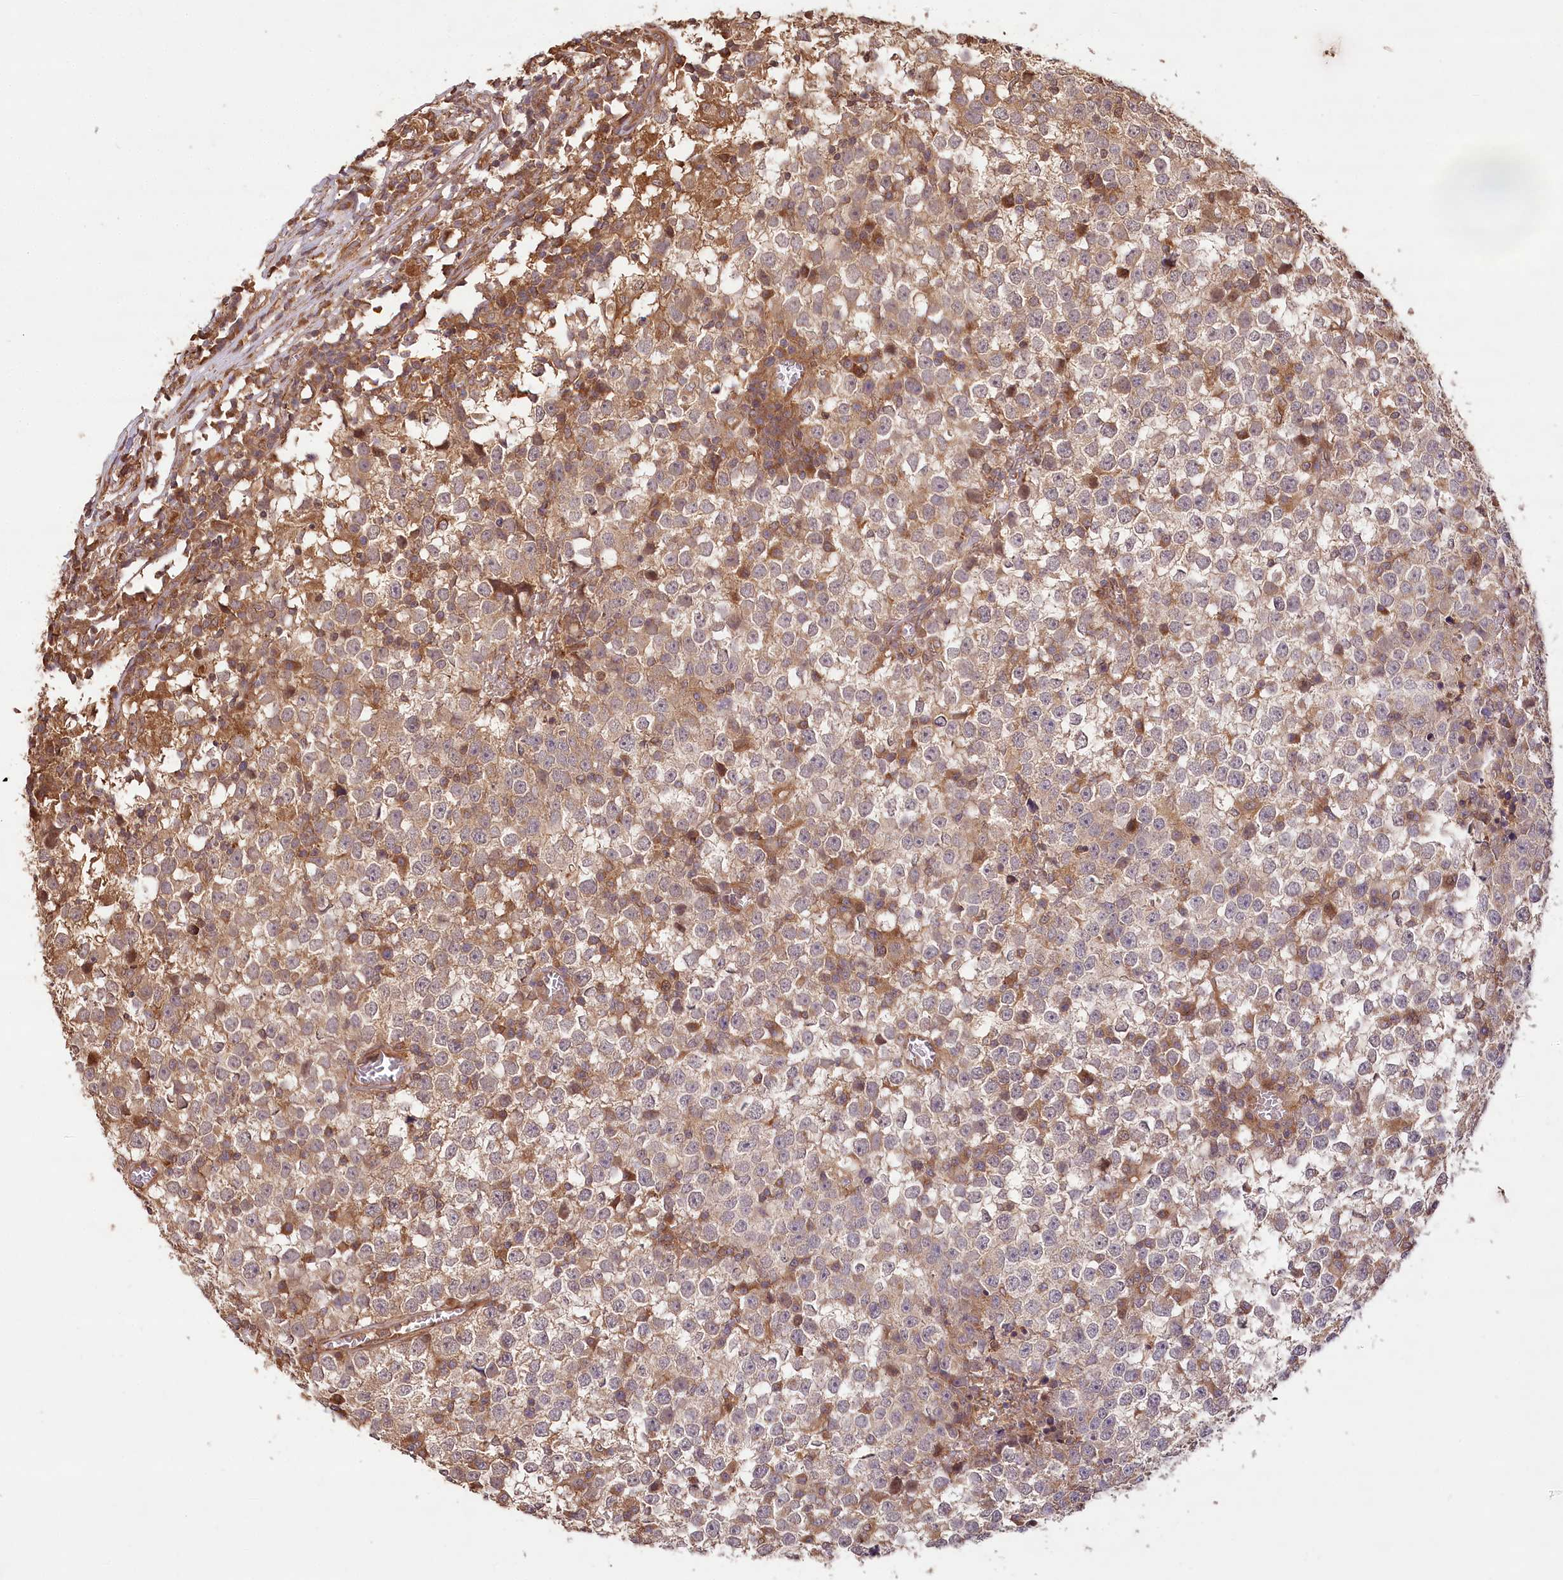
{"staining": {"intensity": "weak", "quantity": ">75%", "location": "cytoplasmic/membranous"}, "tissue": "testis cancer", "cell_type": "Tumor cells", "image_type": "cancer", "snomed": [{"axis": "morphology", "description": "Seminoma, NOS"}, {"axis": "topography", "description": "Testis"}], "caption": "Testis cancer stained for a protein shows weak cytoplasmic/membranous positivity in tumor cells.", "gene": "LSS", "patient": {"sex": "male", "age": 65}}